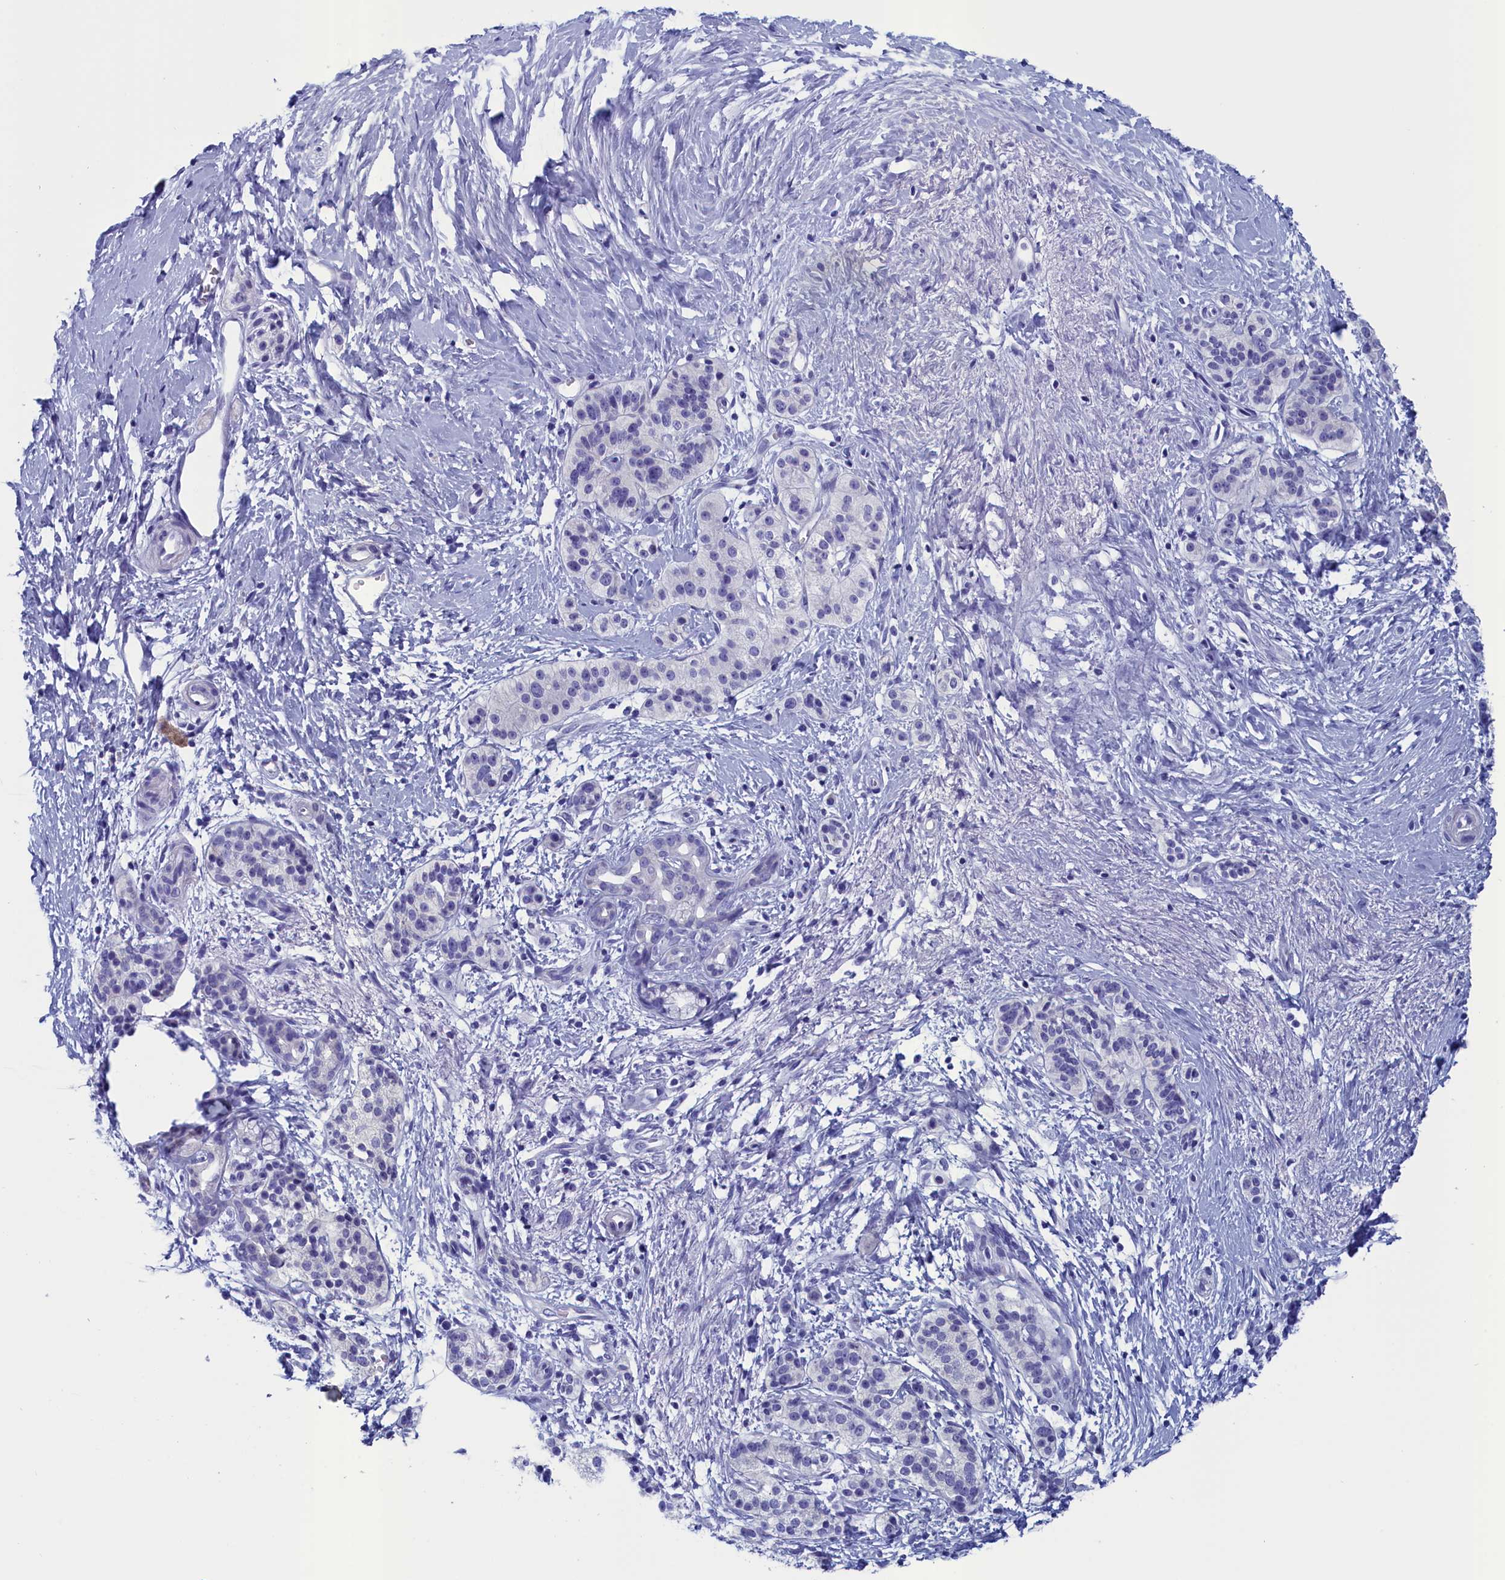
{"staining": {"intensity": "negative", "quantity": "none", "location": "none"}, "tissue": "pancreatic cancer", "cell_type": "Tumor cells", "image_type": "cancer", "snomed": [{"axis": "morphology", "description": "Adenocarcinoma, NOS"}, {"axis": "topography", "description": "Pancreas"}], "caption": "Tumor cells show no significant protein expression in adenocarcinoma (pancreatic).", "gene": "ANKRD2", "patient": {"sex": "male", "age": 50}}